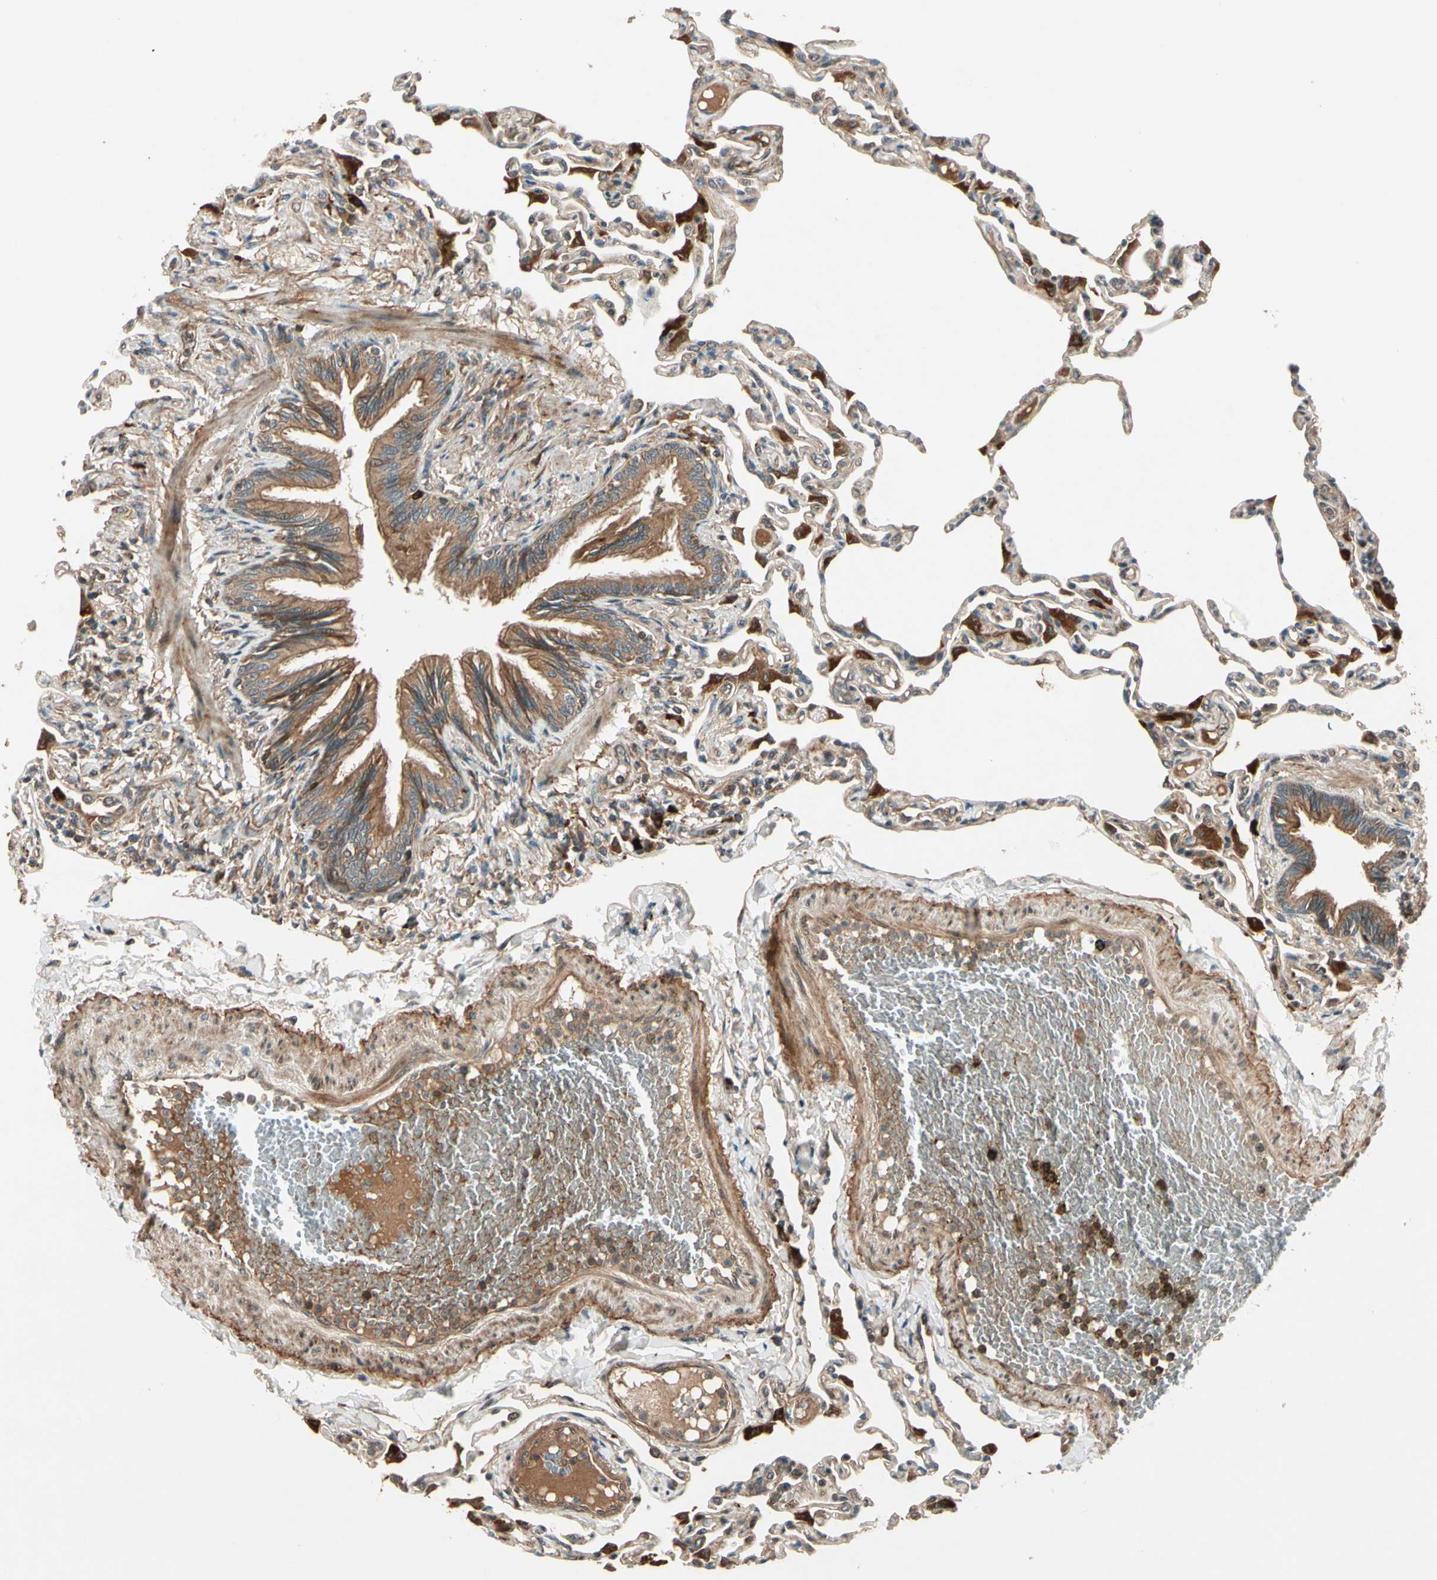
{"staining": {"intensity": "moderate", "quantity": ">75%", "location": "cytoplasmic/membranous"}, "tissue": "lung", "cell_type": "Alveolar cells", "image_type": "normal", "snomed": [{"axis": "morphology", "description": "Normal tissue, NOS"}, {"axis": "topography", "description": "Lung"}], "caption": "DAB (3,3'-diaminobenzidine) immunohistochemical staining of unremarkable human lung exhibits moderate cytoplasmic/membranous protein staining in approximately >75% of alveolar cells. Ihc stains the protein of interest in brown and the nuclei are stained blue.", "gene": "ACVR1C", "patient": {"sex": "female", "age": 49}}